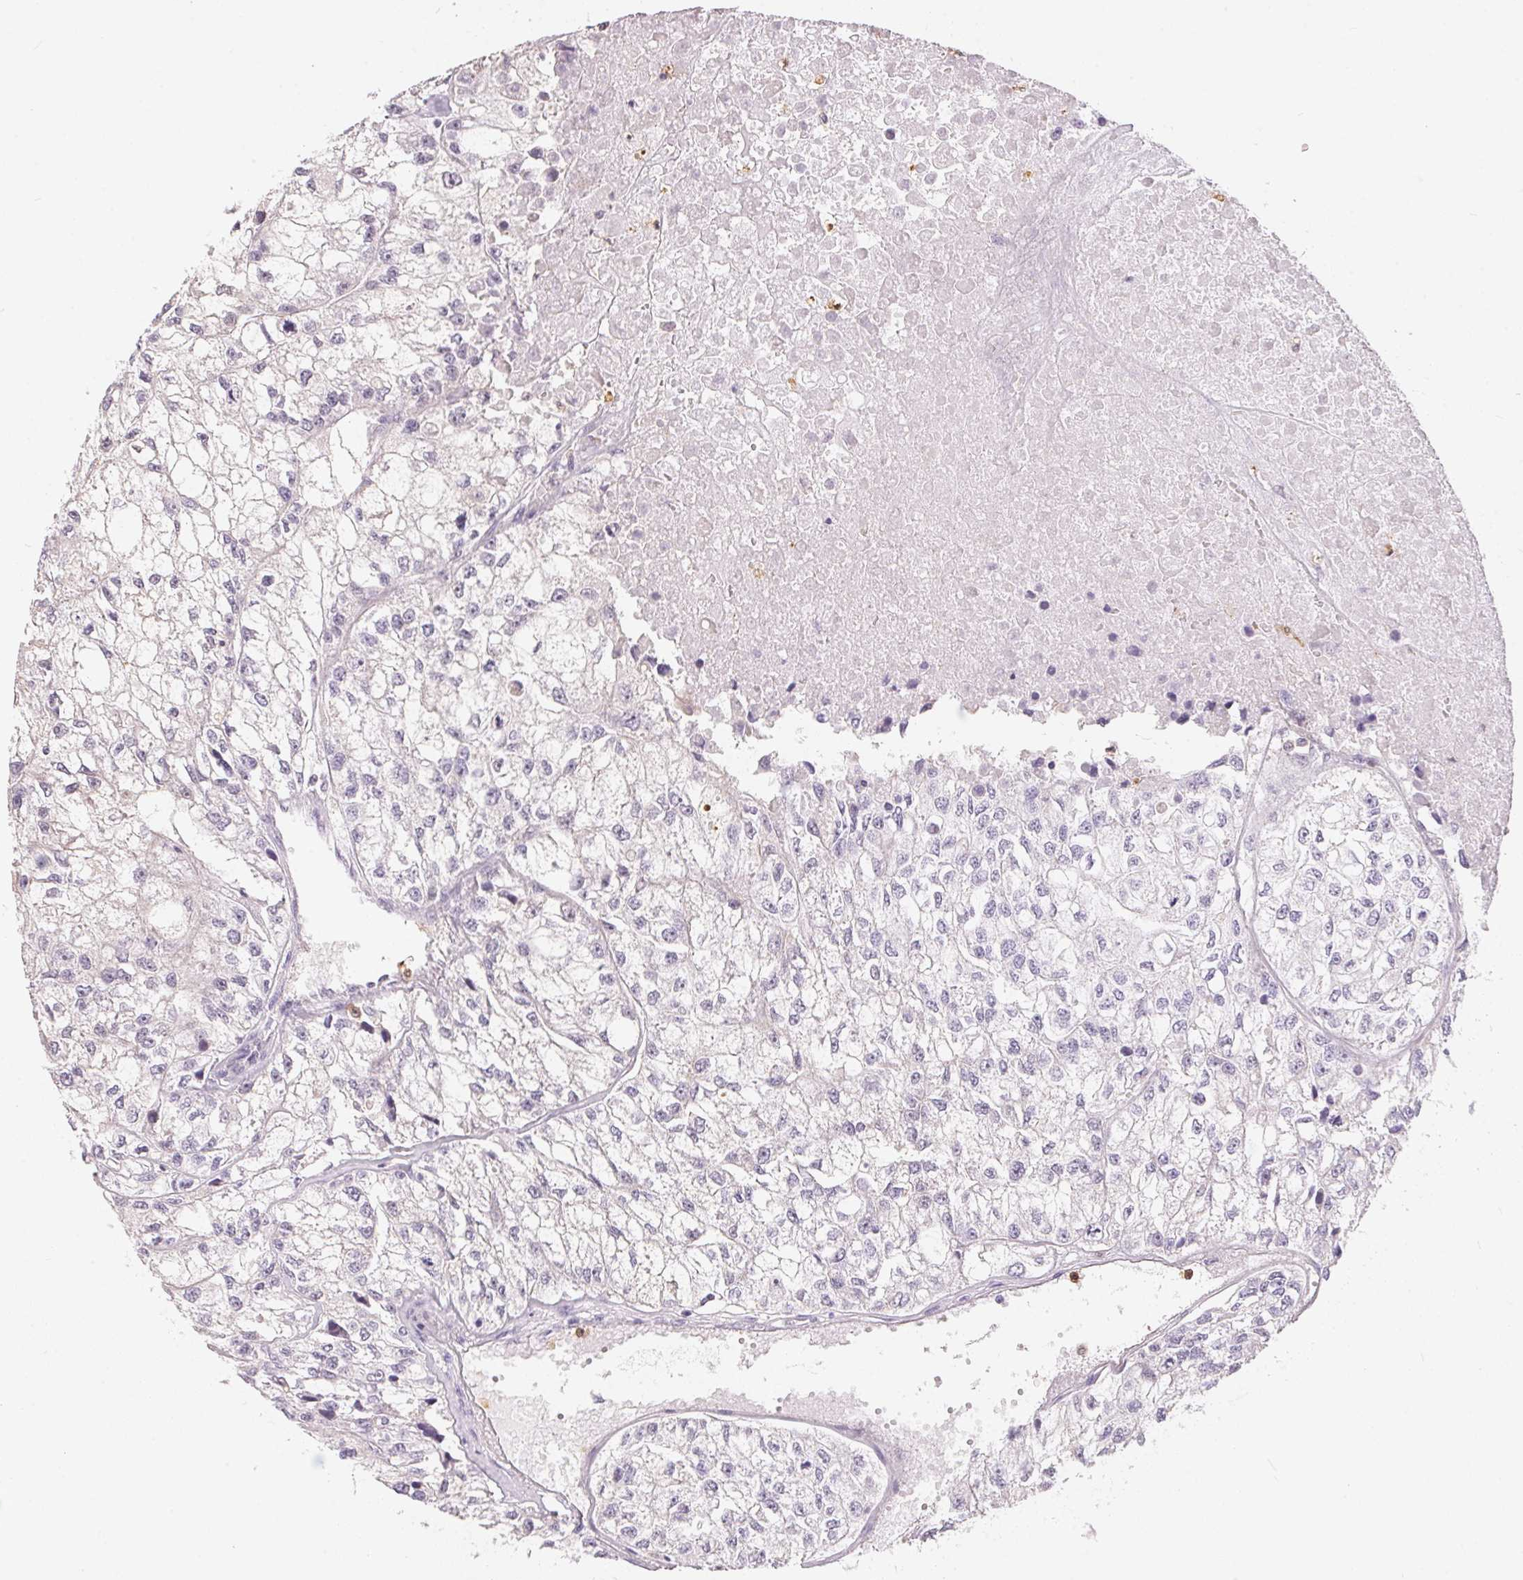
{"staining": {"intensity": "negative", "quantity": "none", "location": "none"}, "tissue": "renal cancer", "cell_type": "Tumor cells", "image_type": "cancer", "snomed": [{"axis": "morphology", "description": "Adenocarcinoma, NOS"}, {"axis": "topography", "description": "Kidney"}], "caption": "Immunohistochemical staining of human renal cancer (adenocarcinoma) demonstrates no significant expression in tumor cells. Nuclei are stained in blue.", "gene": "SERPINB1", "patient": {"sex": "male", "age": 56}}